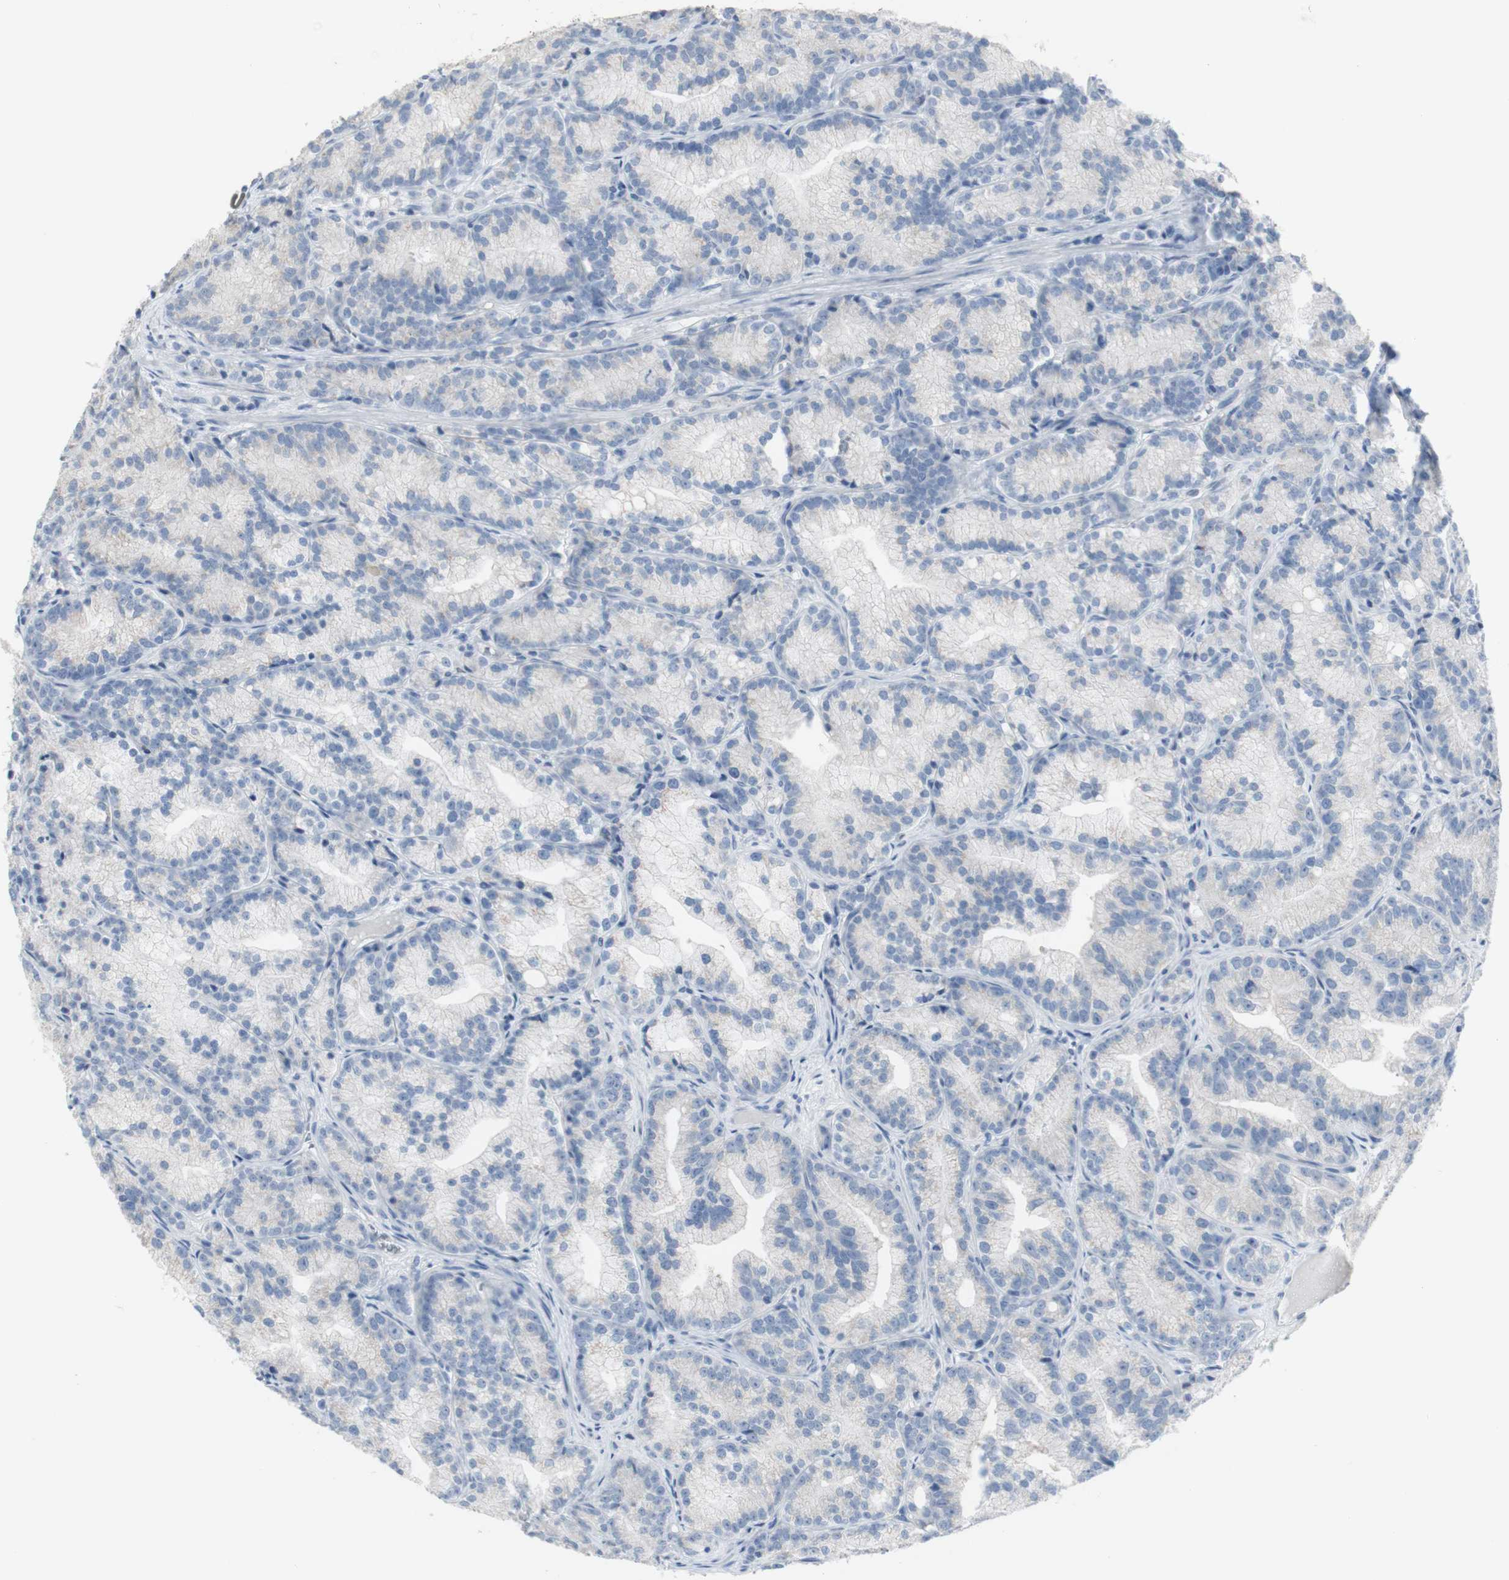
{"staining": {"intensity": "negative", "quantity": "none", "location": "none"}, "tissue": "prostate cancer", "cell_type": "Tumor cells", "image_type": "cancer", "snomed": [{"axis": "morphology", "description": "Adenocarcinoma, Low grade"}, {"axis": "topography", "description": "Prostate"}], "caption": "A micrograph of prostate adenocarcinoma (low-grade) stained for a protein demonstrates no brown staining in tumor cells.", "gene": "CD207", "patient": {"sex": "male", "age": 89}}